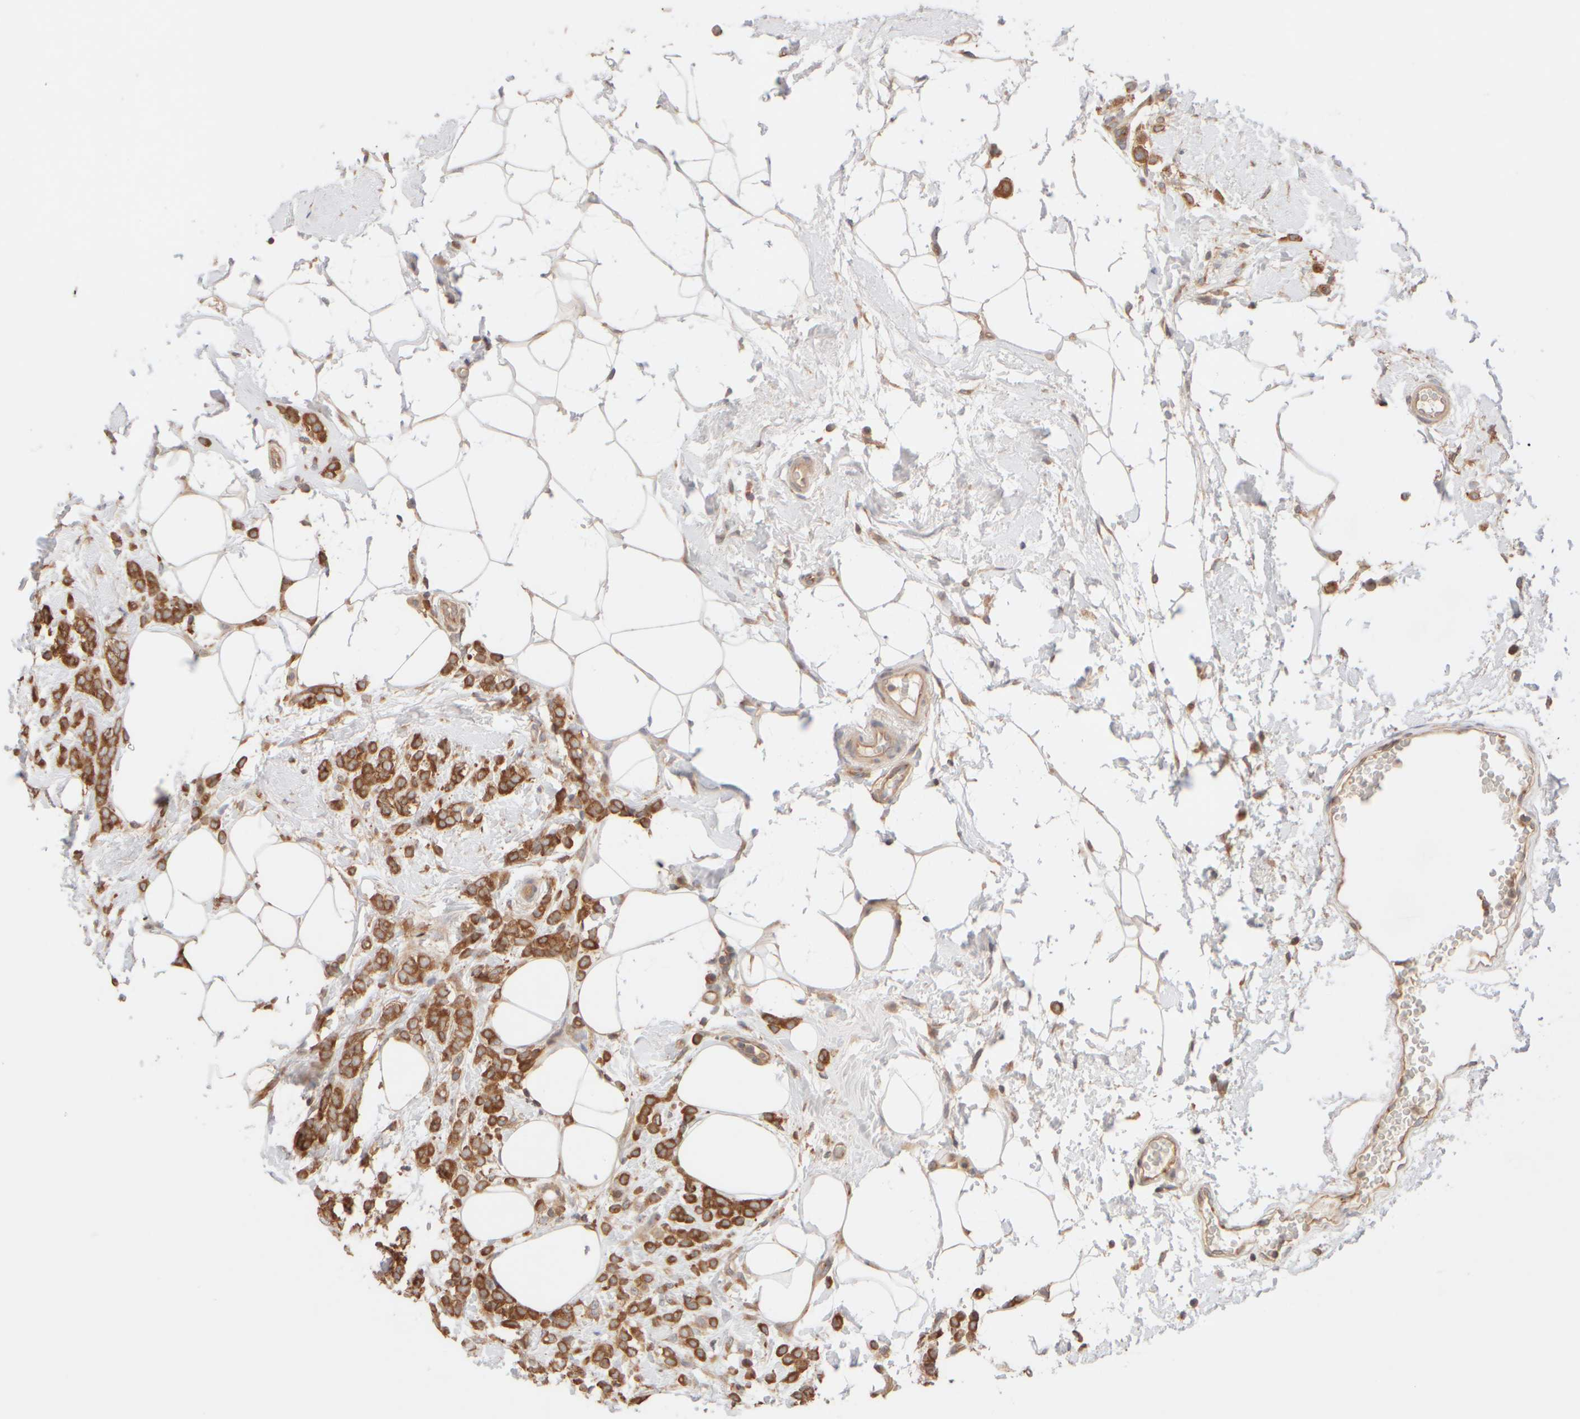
{"staining": {"intensity": "moderate", "quantity": ">75%", "location": "cytoplasmic/membranous"}, "tissue": "breast cancer", "cell_type": "Tumor cells", "image_type": "cancer", "snomed": [{"axis": "morphology", "description": "Lobular carcinoma"}, {"axis": "topography", "description": "Breast"}], "caption": "Immunohistochemistry staining of breast cancer (lobular carcinoma), which displays medium levels of moderate cytoplasmic/membranous staining in about >75% of tumor cells indicating moderate cytoplasmic/membranous protein staining. The staining was performed using DAB (3,3'-diaminobenzidine) (brown) for protein detection and nuclei were counterstained in hematoxylin (blue).", "gene": "RABEP1", "patient": {"sex": "female", "age": 50}}